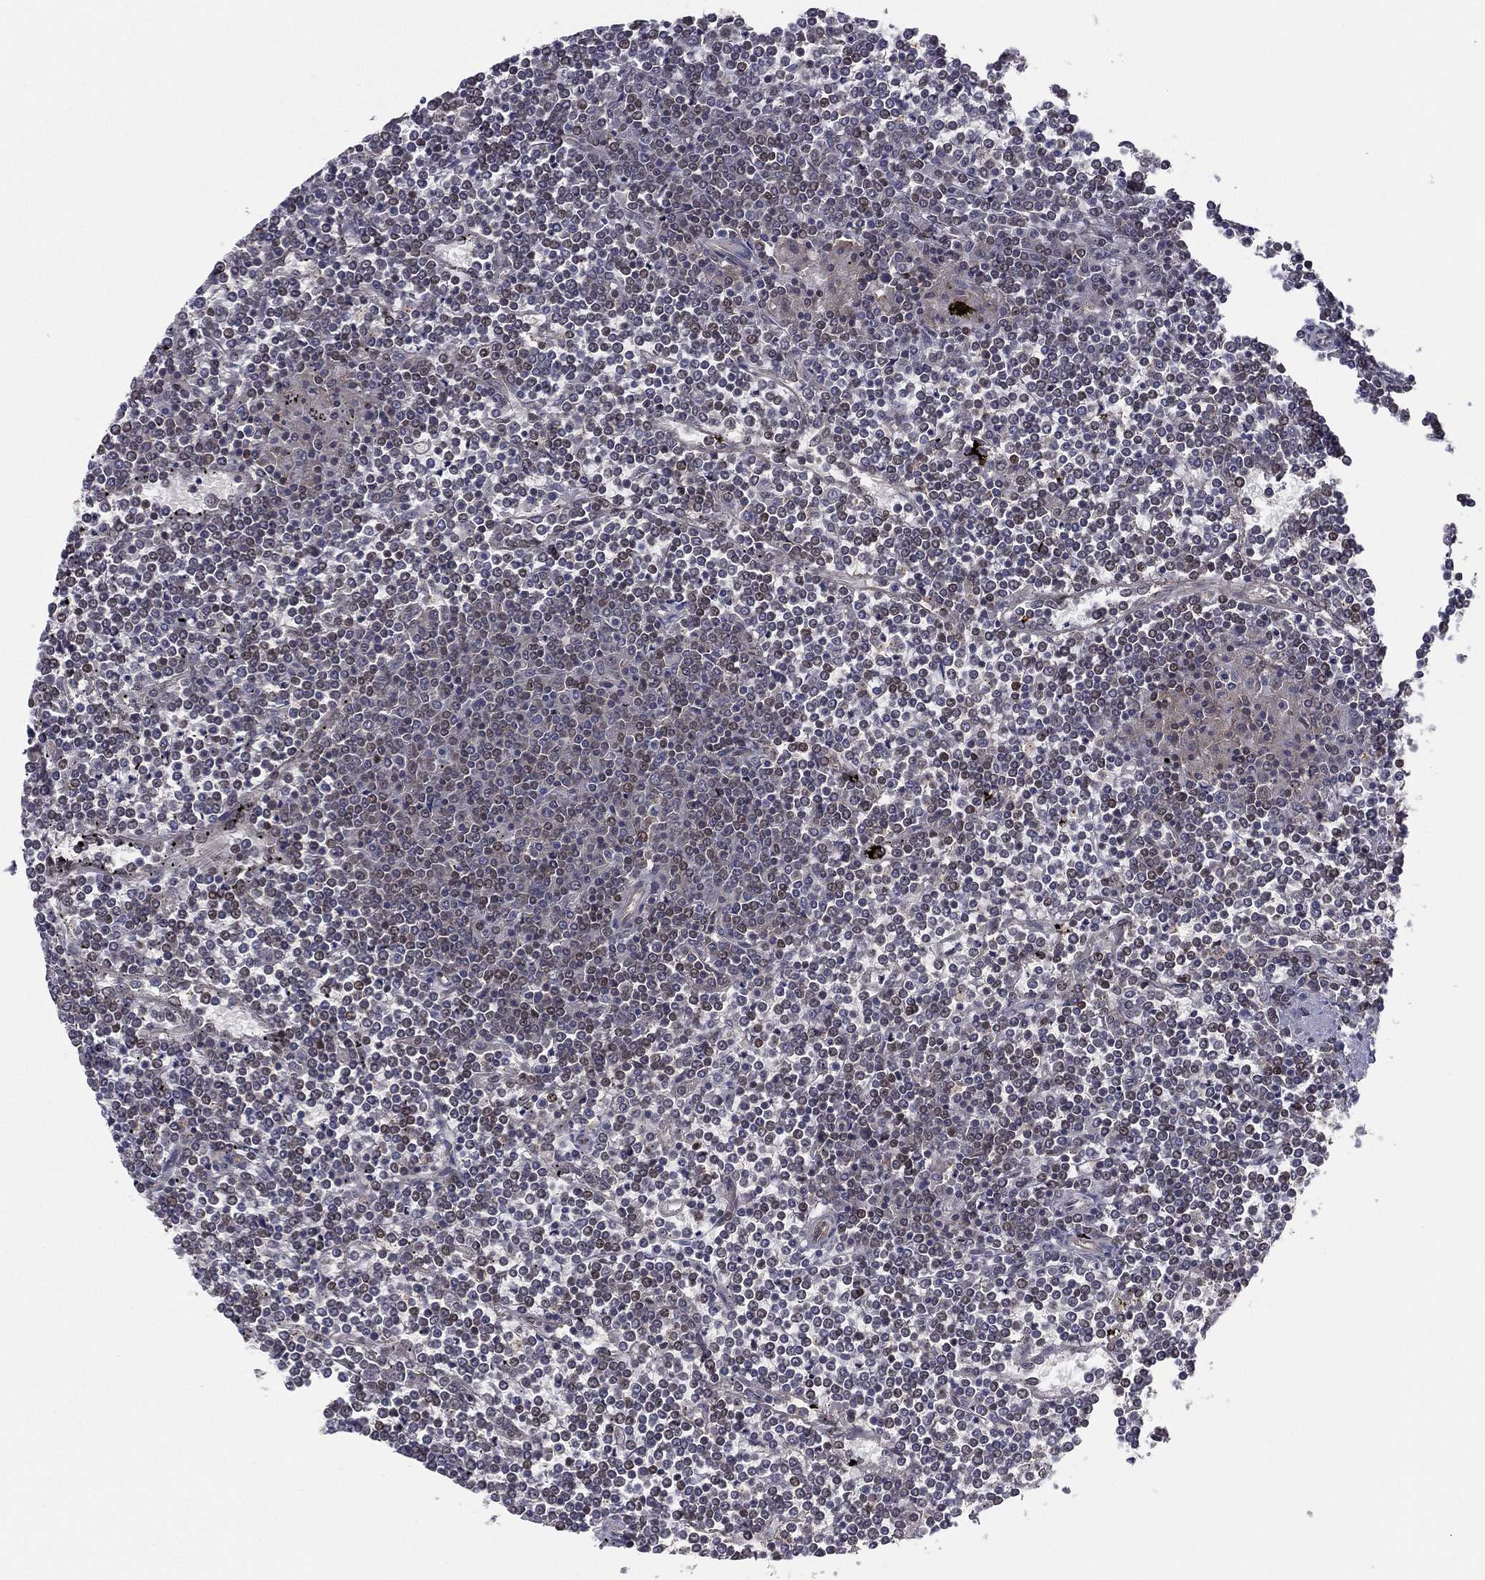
{"staining": {"intensity": "moderate", "quantity": "<25%", "location": "nuclear"}, "tissue": "lymphoma", "cell_type": "Tumor cells", "image_type": "cancer", "snomed": [{"axis": "morphology", "description": "Malignant lymphoma, non-Hodgkin's type, Low grade"}, {"axis": "topography", "description": "Spleen"}], "caption": "Malignant lymphoma, non-Hodgkin's type (low-grade) tissue exhibits moderate nuclear staining in approximately <25% of tumor cells, visualized by immunohistochemistry.", "gene": "GPALPP1", "patient": {"sex": "female", "age": 19}}